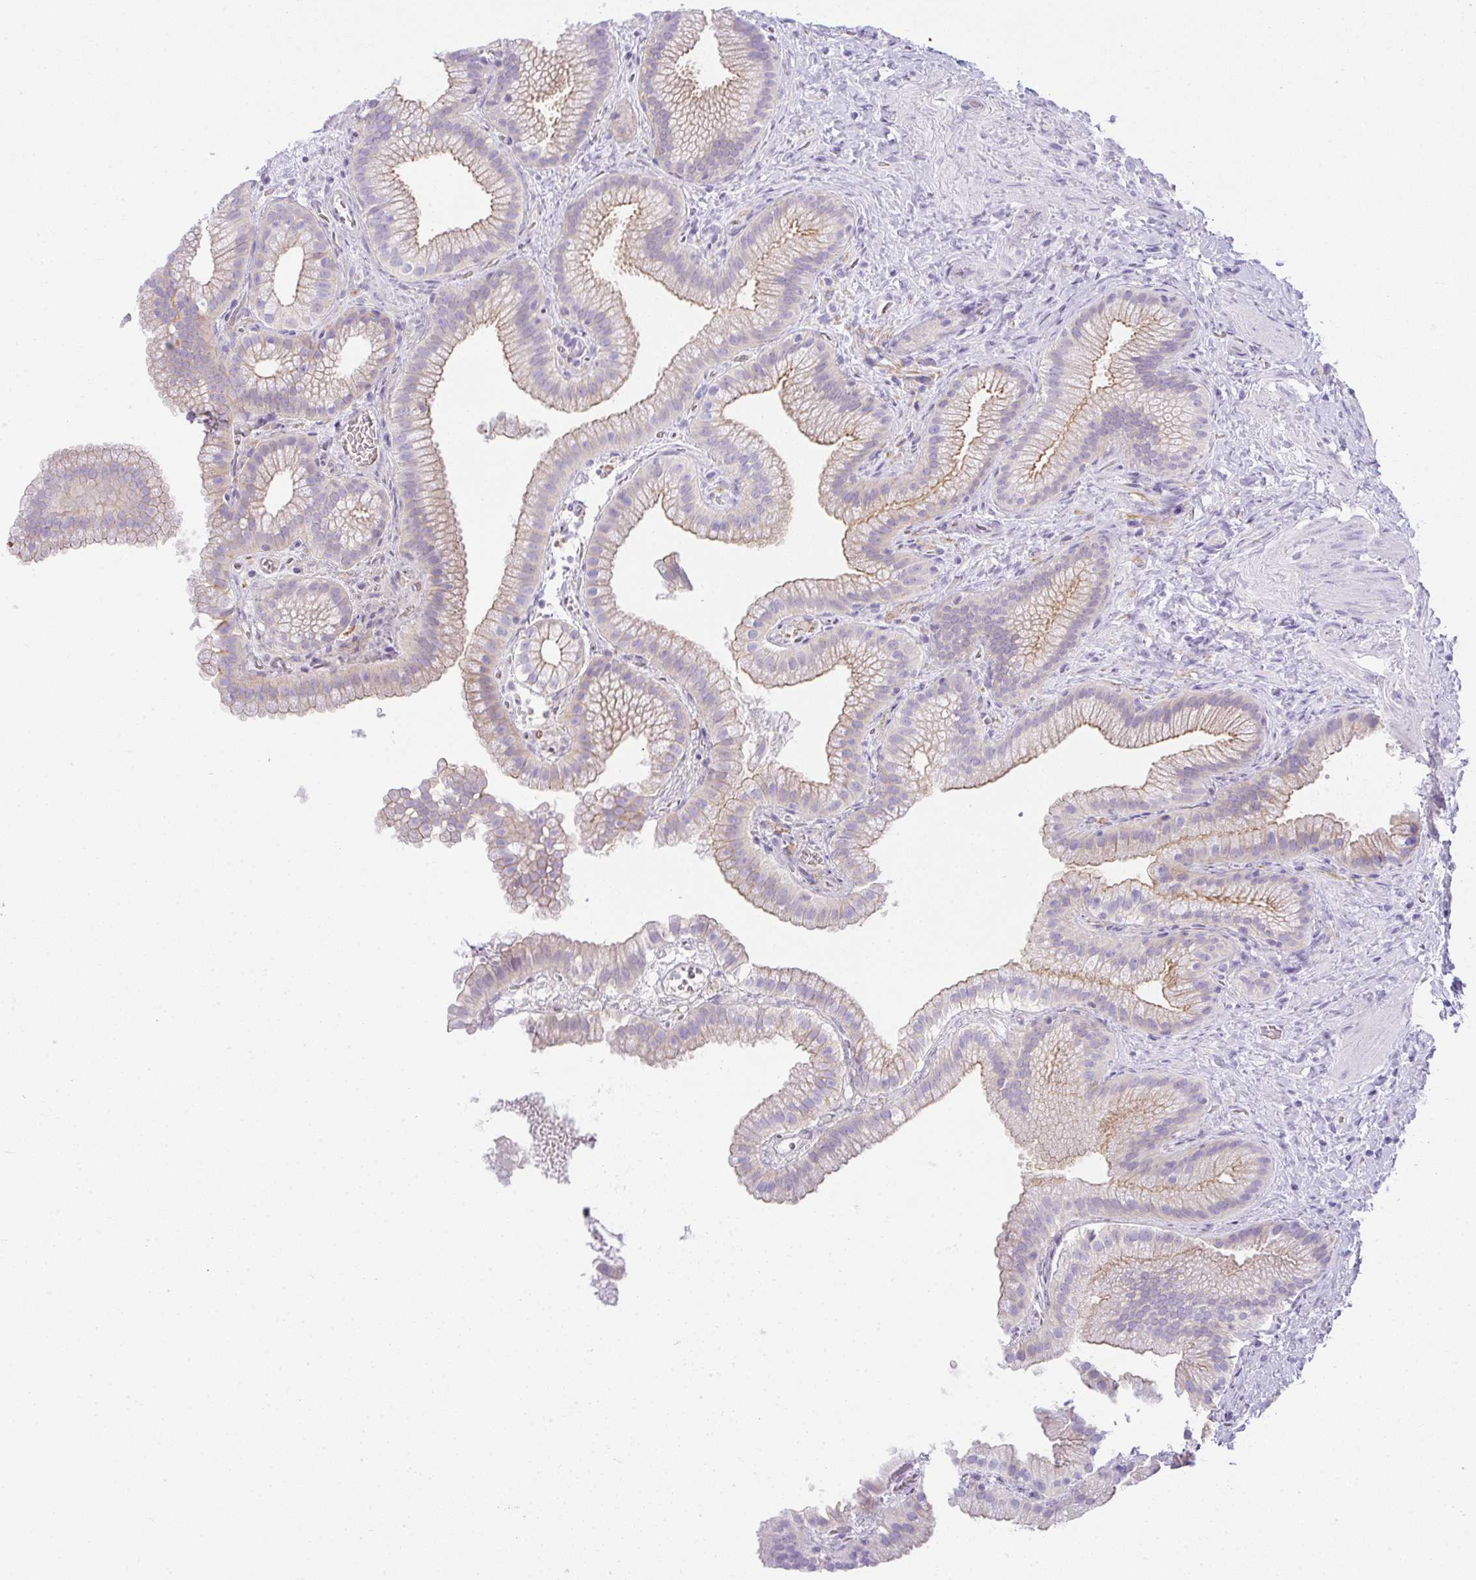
{"staining": {"intensity": "weak", "quantity": "25%-75%", "location": "cytoplasmic/membranous"}, "tissue": "gallbladder", "cell_type": "Glandular cells", "image_type": "normal", "snomed": [{"axis": "morphology", "description": "Normal tissue, NOS"}, {"axis": "topography", "description": "Gallbladder"}], "caption": "Human gallbladder stained with a brown dye shows weak cytoplasmic/membranous positive expression in approximately 25%-75% of glandular cells.", "gene": "RASL10A", "patient": {"sex": "female", "age": 63}}